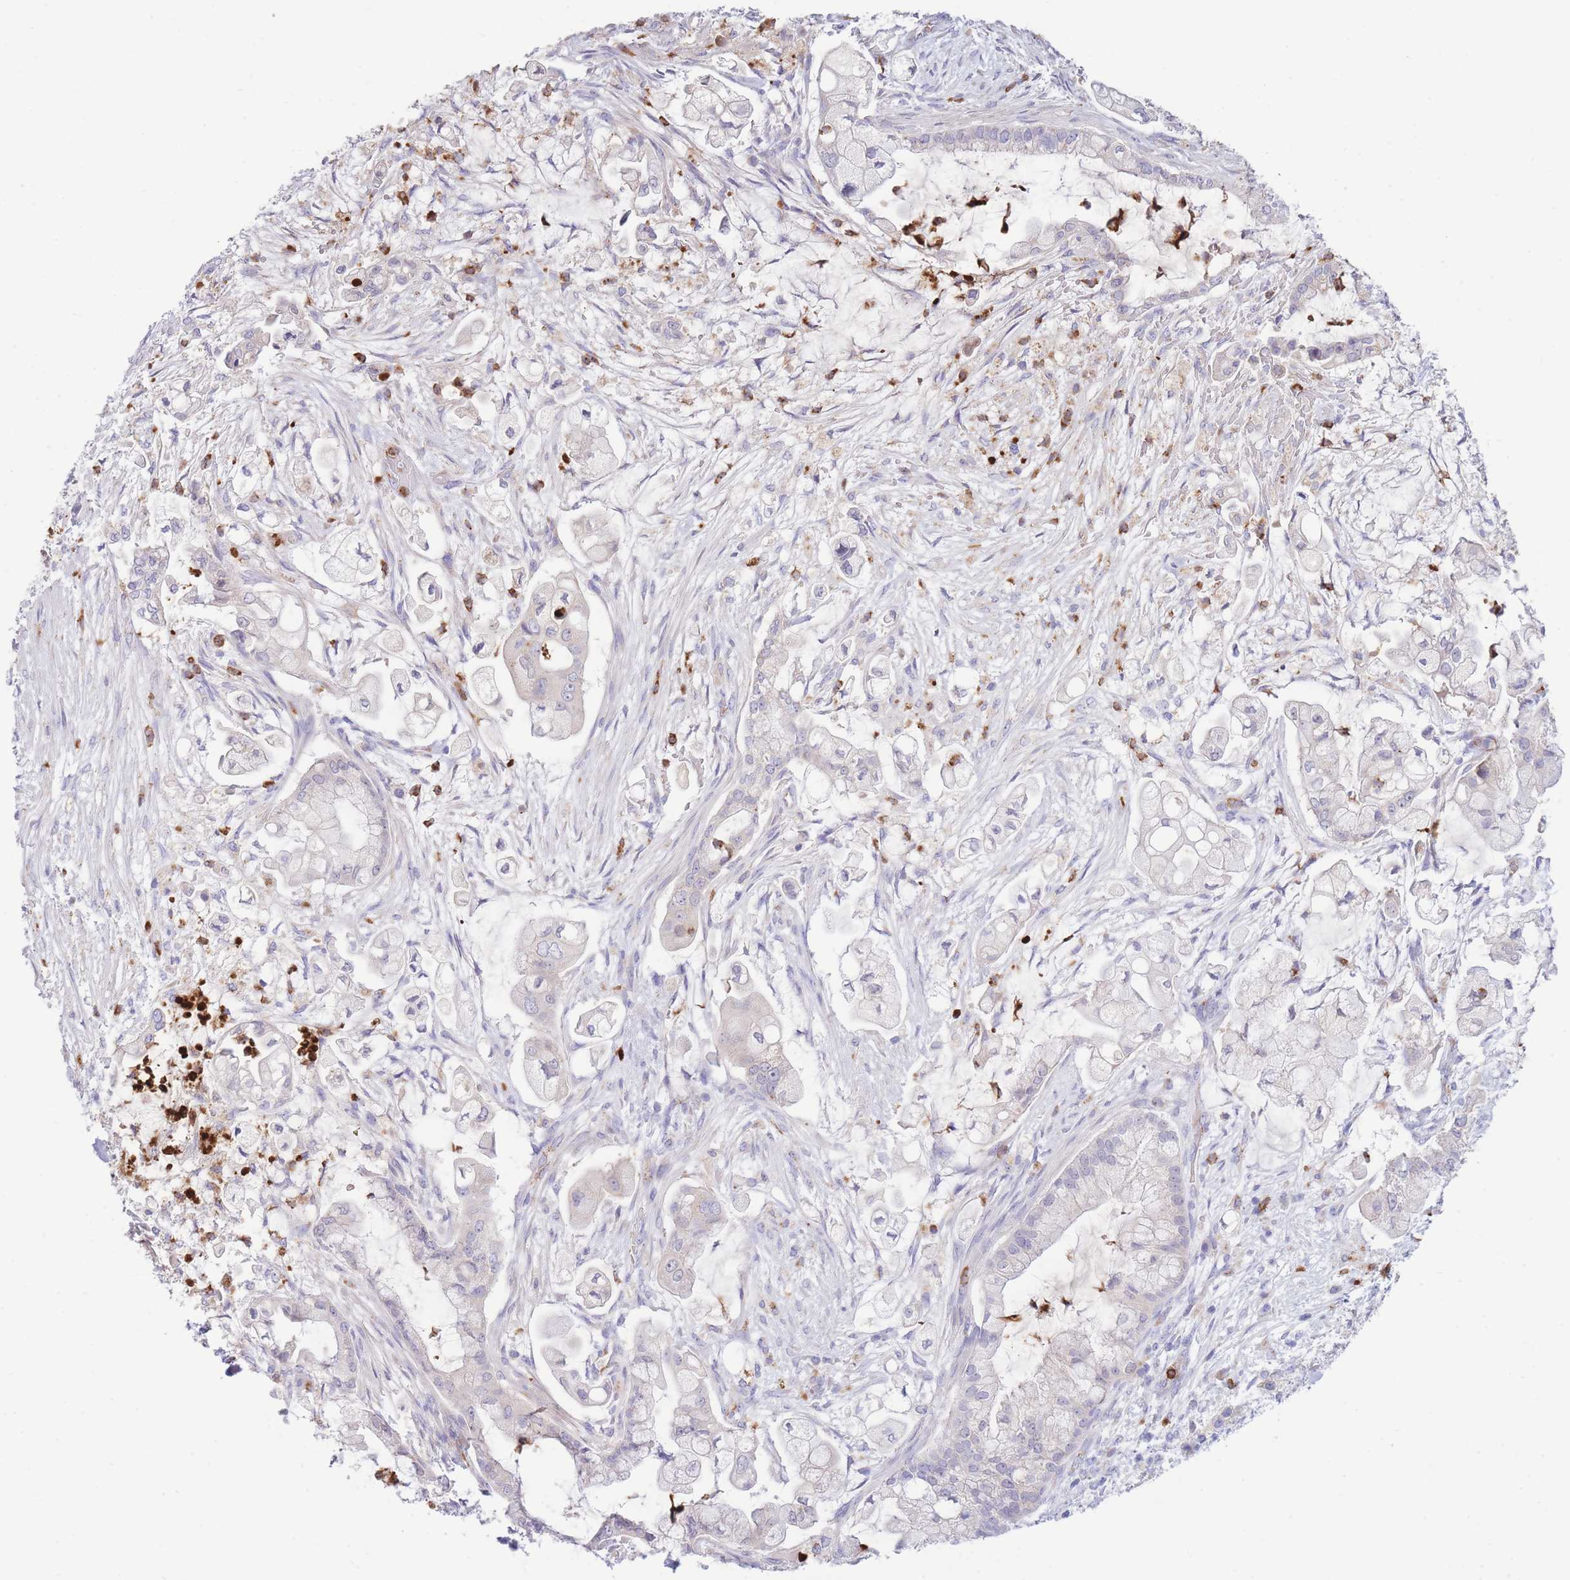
{"staining": {"intensity": "negative", "quantity": "none", "location": "none"}, "tissue": "pancreatic cancer", "cell_type": "Tumor cells", "image_type": "cancer", "snomed": [{"axis": "morphology", "description": "Adenocarcinoma, NOS"}, {"axis": "topography", "description": "Pancreas"}], "caption": "This micrograph is of pancreatic cancer stained with immunohistochemistry (IHC) to label a protein in brown with the nuclei are counter-stained blue. There is no expression in tumor cells.", "gene": "CENPM", "patient": {"sex": "female", "age": 69}}